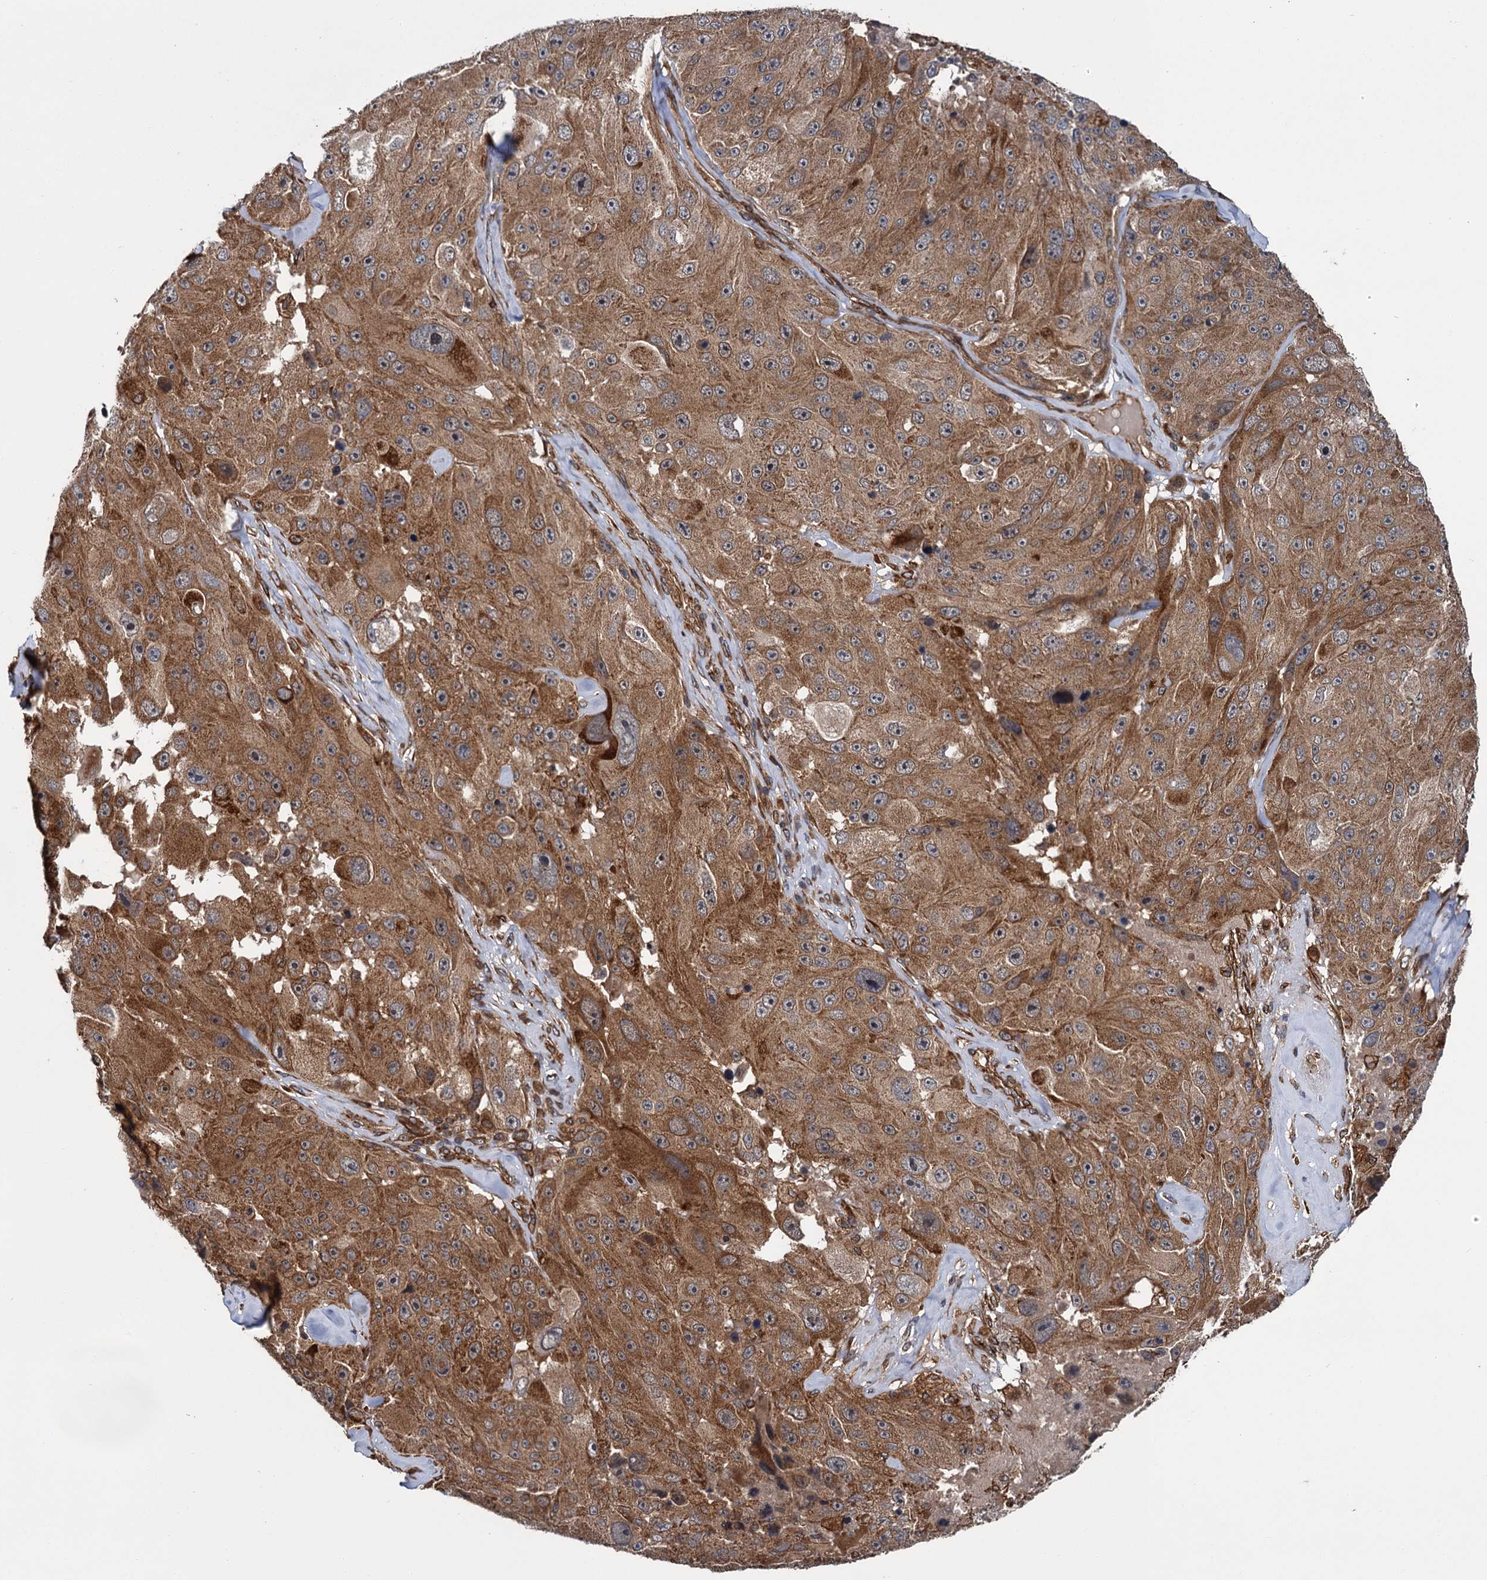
{"staining": {"intensity": "moderate", "quantity": ">75%", "location": "cytoplasmic/membranous"}, "tissue": "melanoma", "cell_type": "Tumor cells", "image_type": "cancer", "snomed": [{"axis": "morphology", "description": "Malignant melanoma, Metastatic site"}, {"axis": "topography", "description": "Lymph node"}], "caption": "IHC (DAB) staining of human melanoma demonstrates moderate cytoplasmic/membranous protein expression in about >75% of tumor cells.", "gene": "ZFYVE19", "patient": {"sex": "male", "age": 62}}